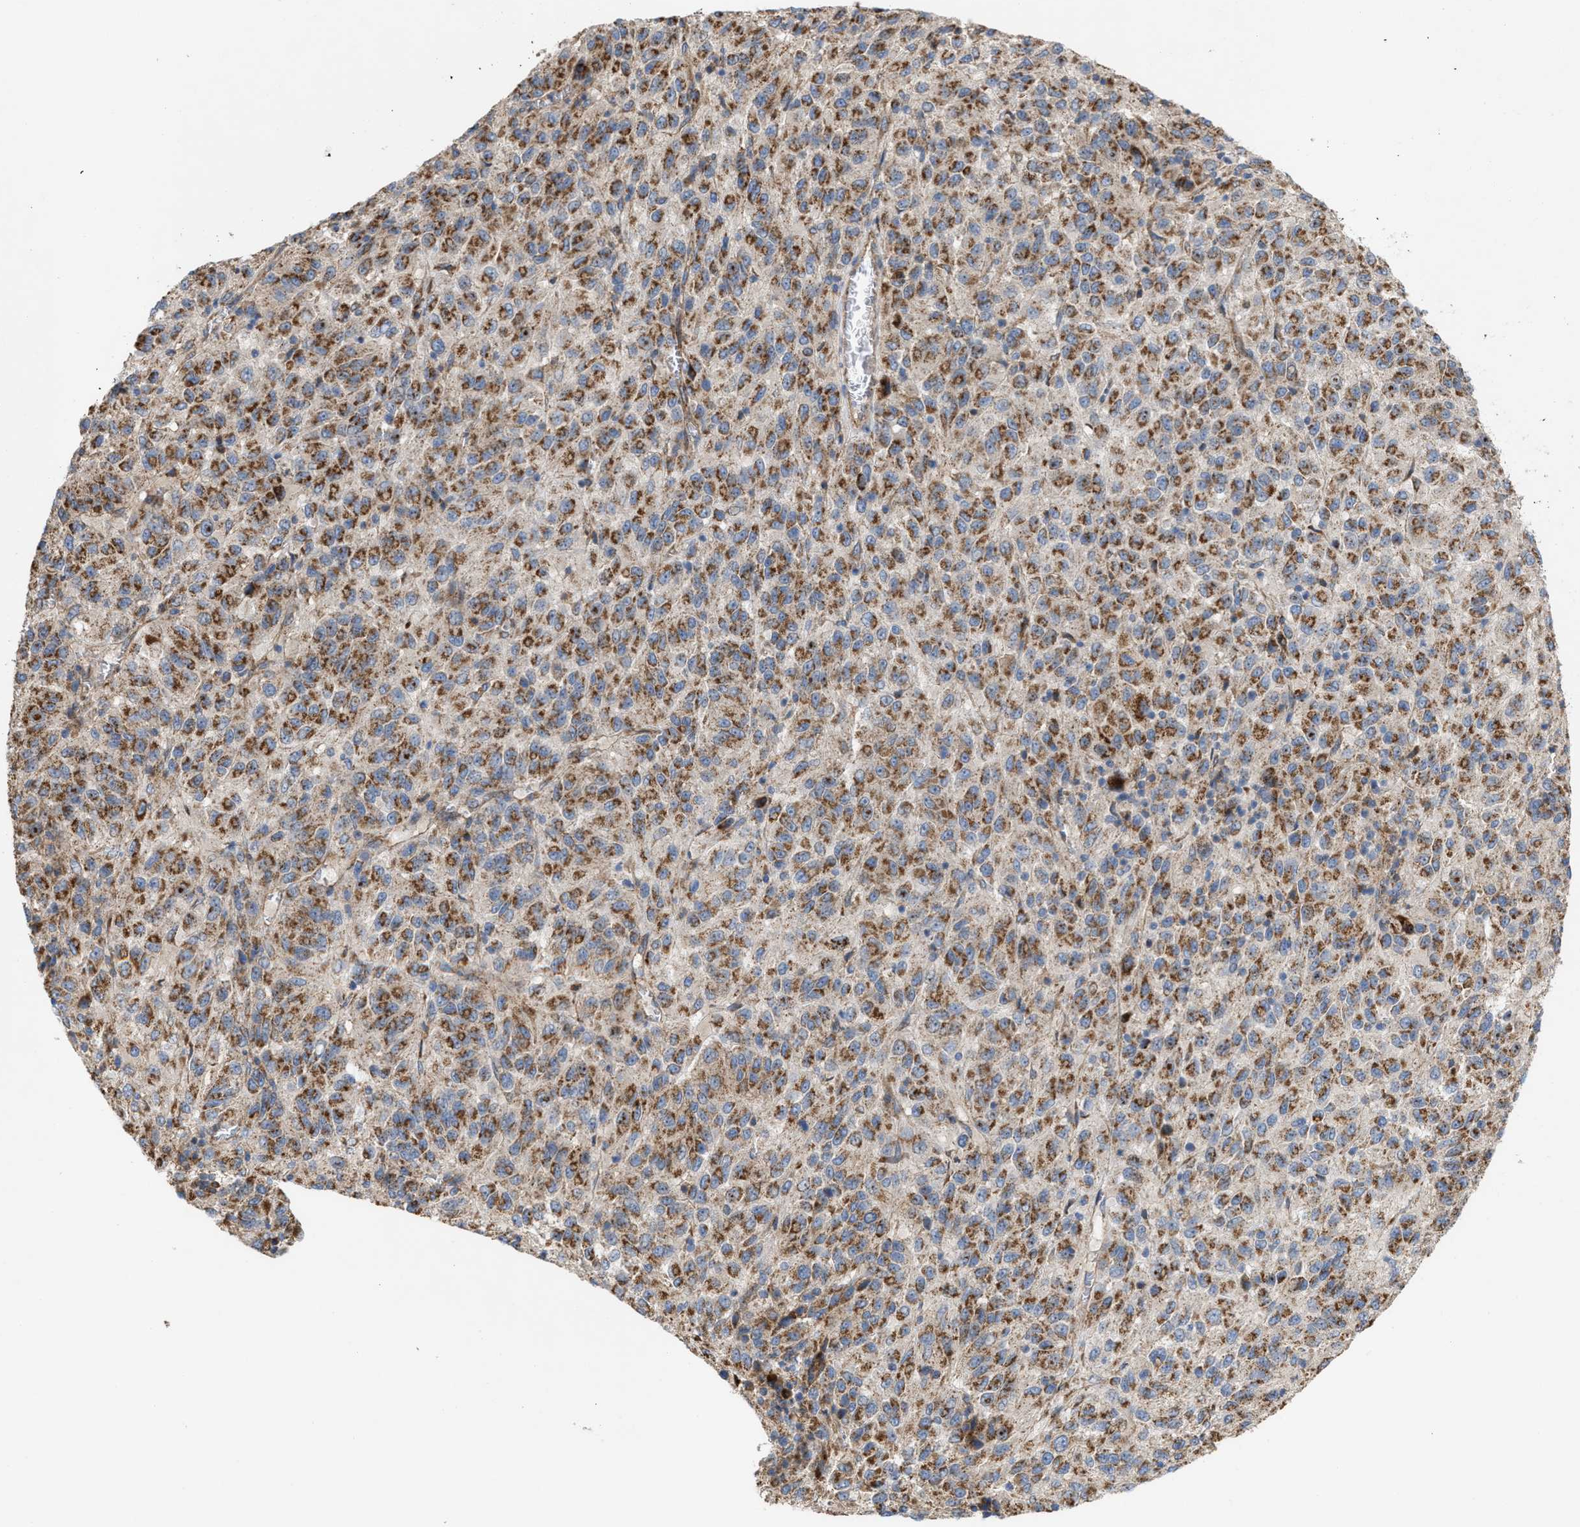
{"staining": {"intensity": "moderate", "quantity": ">75%", "location": "cytoplasmic/membranous"}, "tissue": "melanoma", "cell_type": "Tumor cells", "image_type": "cancer", "snomed": [{"axis": "morphology", "description": "Malignant melanoma, Metastatic site"}, {"axis": "topography", "description": "Lung"}], "caption": "Protein analysis of melanoma tissue reveals moderate cytoplasmic/membranous expression in about >75% of tumor cells. (Stains: DAB in brown, nuclei in blue, Microscopy: brightfield microscopy at high magnification).", "gene": "OXSM", "patient": {"sex": "male", "age": 64}}